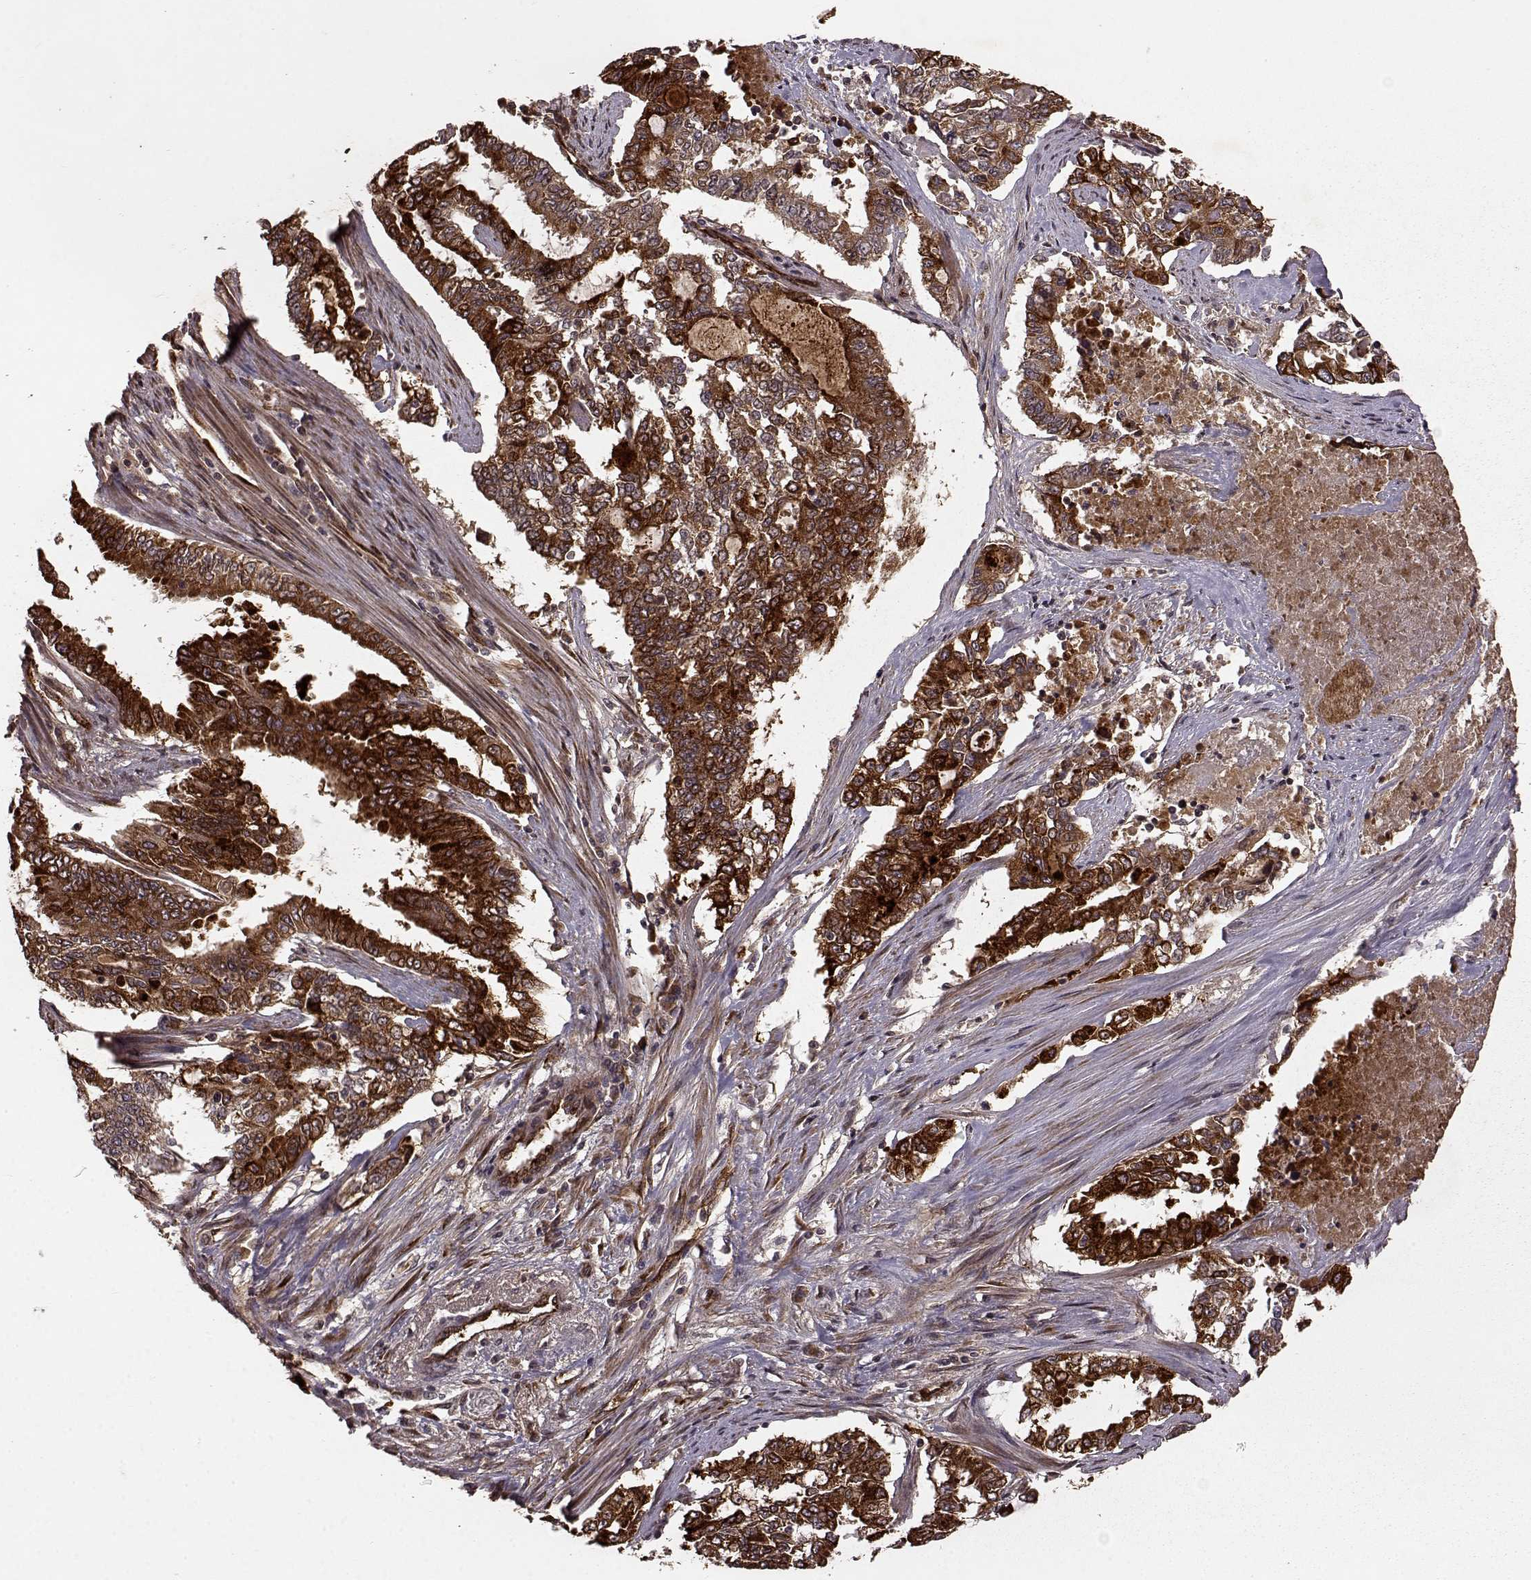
{"staining": {"intensity": "strong", "quantity": "25%-75%", "location": "cytoplasmic/membranous"}, "tissue": "endometrial cancer", "cell_type": "Tumor cells", "image_type": "cancer", "snomed": [{"axis": "morphology", "description": "Adenocarcinoma, NOS"}, {"axis": "topography", "description": "Uterus"}], "caption": "Immunohistochemistry (IHC) histopathology image of neoplastic tissue: human endometrial adenocarcinoma stained using immunohistochemistry (IHC) demonstrates high levels of strong protein expression localized specifically in the cytoplasmic/membranous of tumor cells, appearing as a cytoplasmic/membranous brown color.", "gene": "FSTL1", "patient": {"sex": "female", "age": 59}}